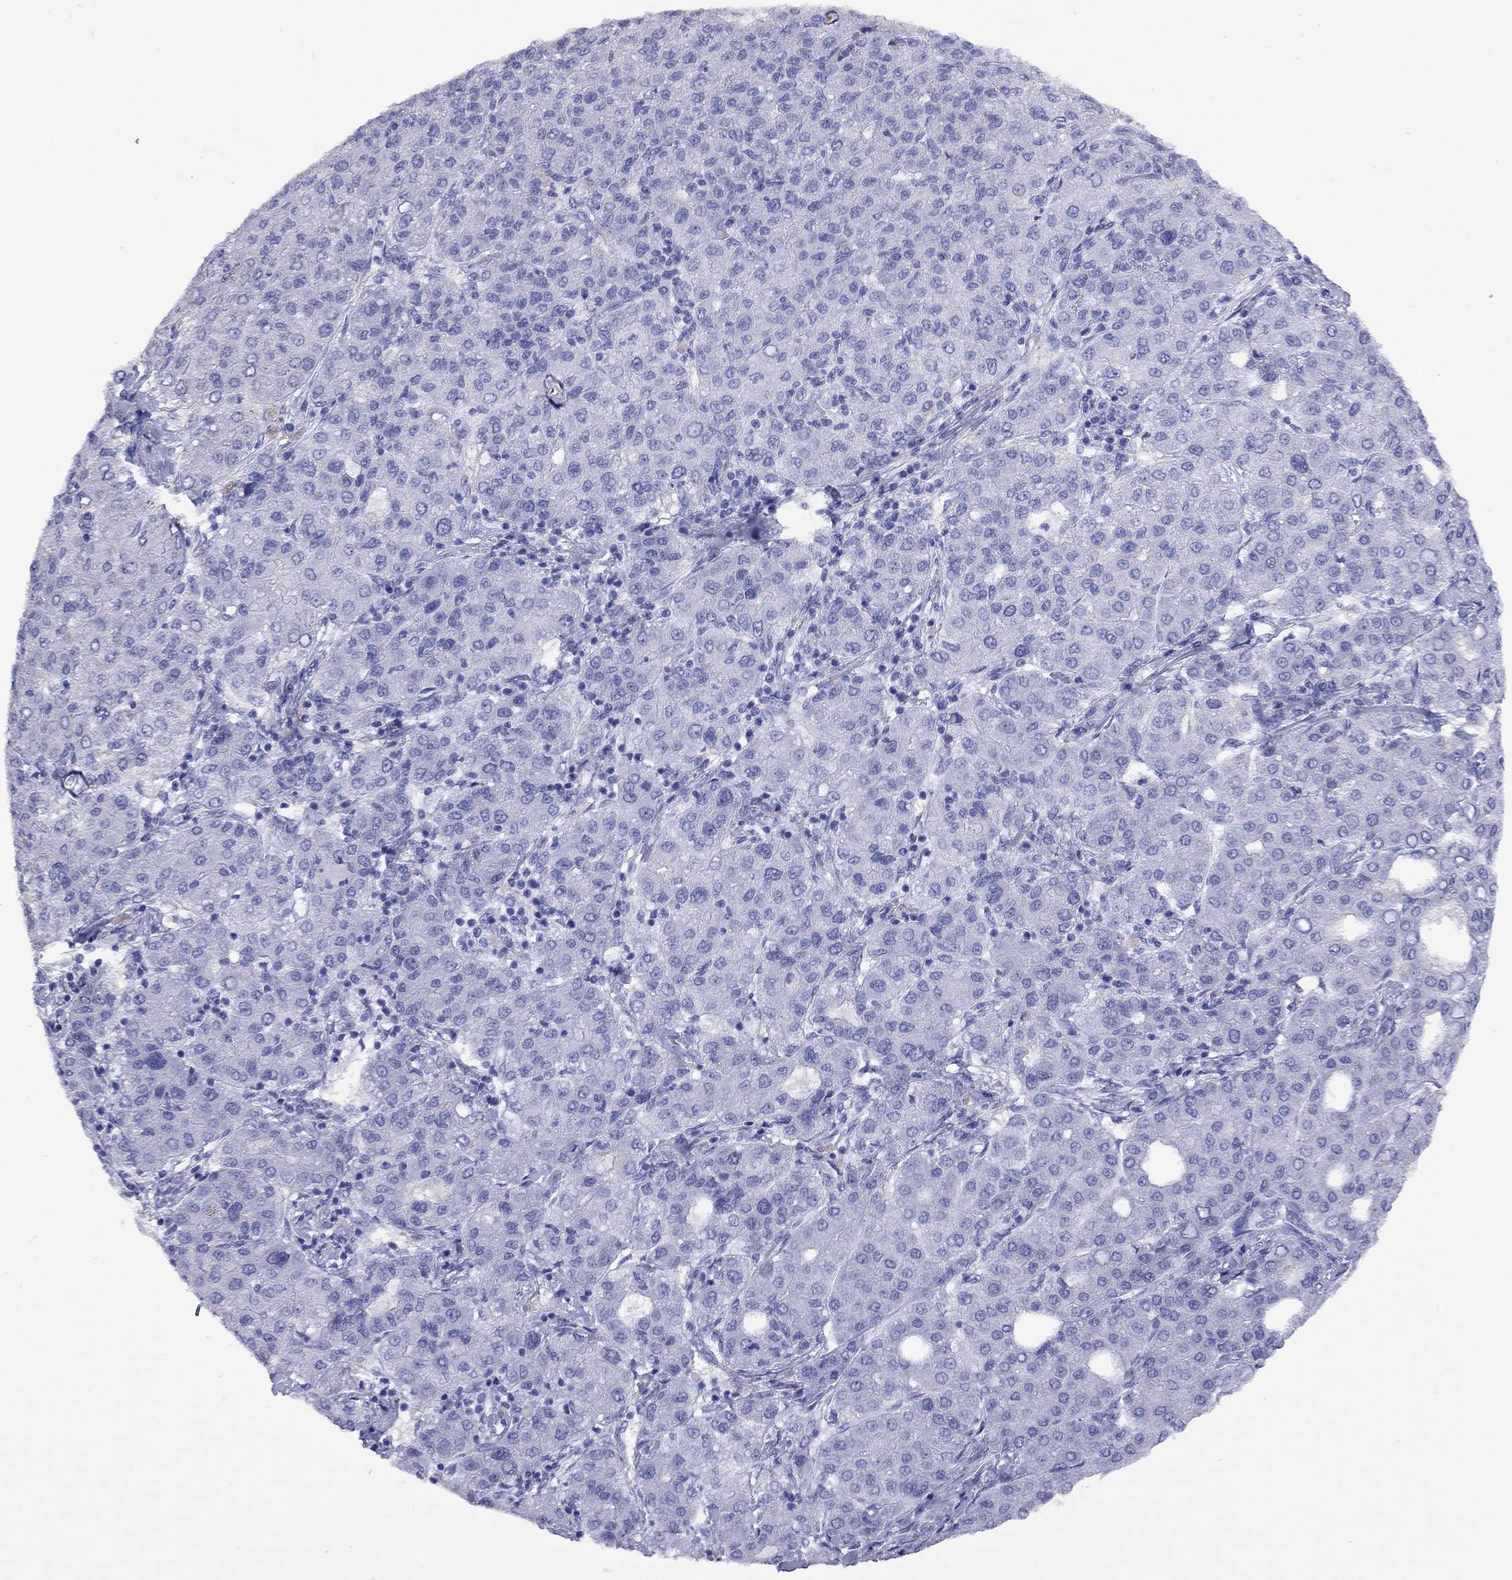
{"staining": {"intensity": "negative", "quantity": "none", "location": "none"}, "tissue": "liver cancer", "cell_type": "Tumor cells", "image_type": "cancer", "snomed": [{"axis": "morphology", "description": "Carcinoma, Hepatocellular, NOS"}, {"axis": "topography", "description": "Liver"}], "caption": "IHC of hepatocellular carcinoma (liver) shows no staining in tumor cells.", "gene": "FIGLA", "patient": {"sex": "male", "age": 65}}